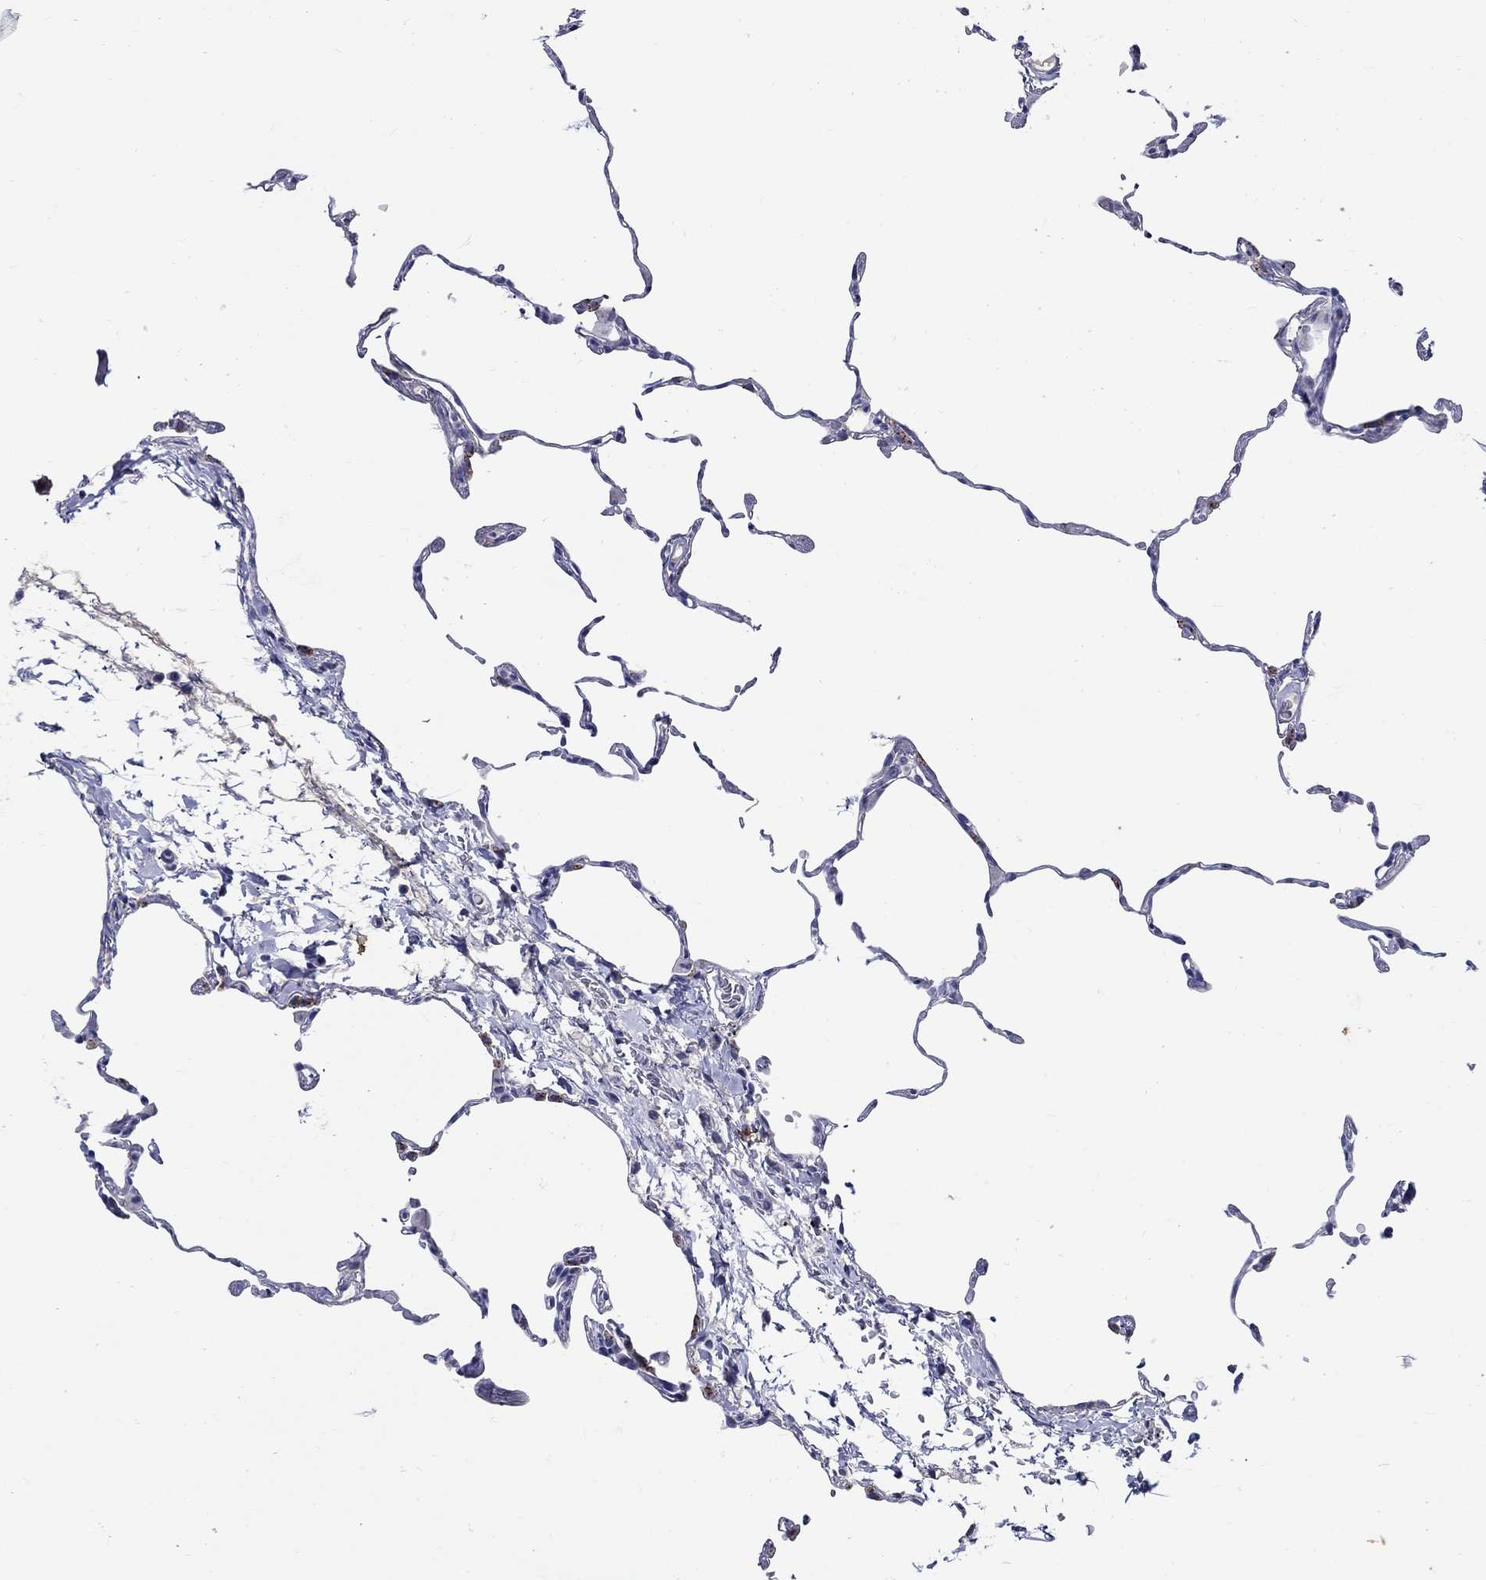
{"staining": {"intensity": "negative", "quantity": "none", "location": "none"}, "tissue": "lung", "cell_type": "Alveolar cells", "image_type": "normal", "snomed": [{"axis": "morphology", "description": "Normal tissue, NOS"}, {"axis": "topography", "description": "Lung"}], "caption": "DAB (3,3'-diaminobenzidine) immunohistochemical staining of unremarkable lung reveals no significant positivity in alveolar cells.", "gene": "SLC30A3", "patient": {"sex": "female", "age": 57}}